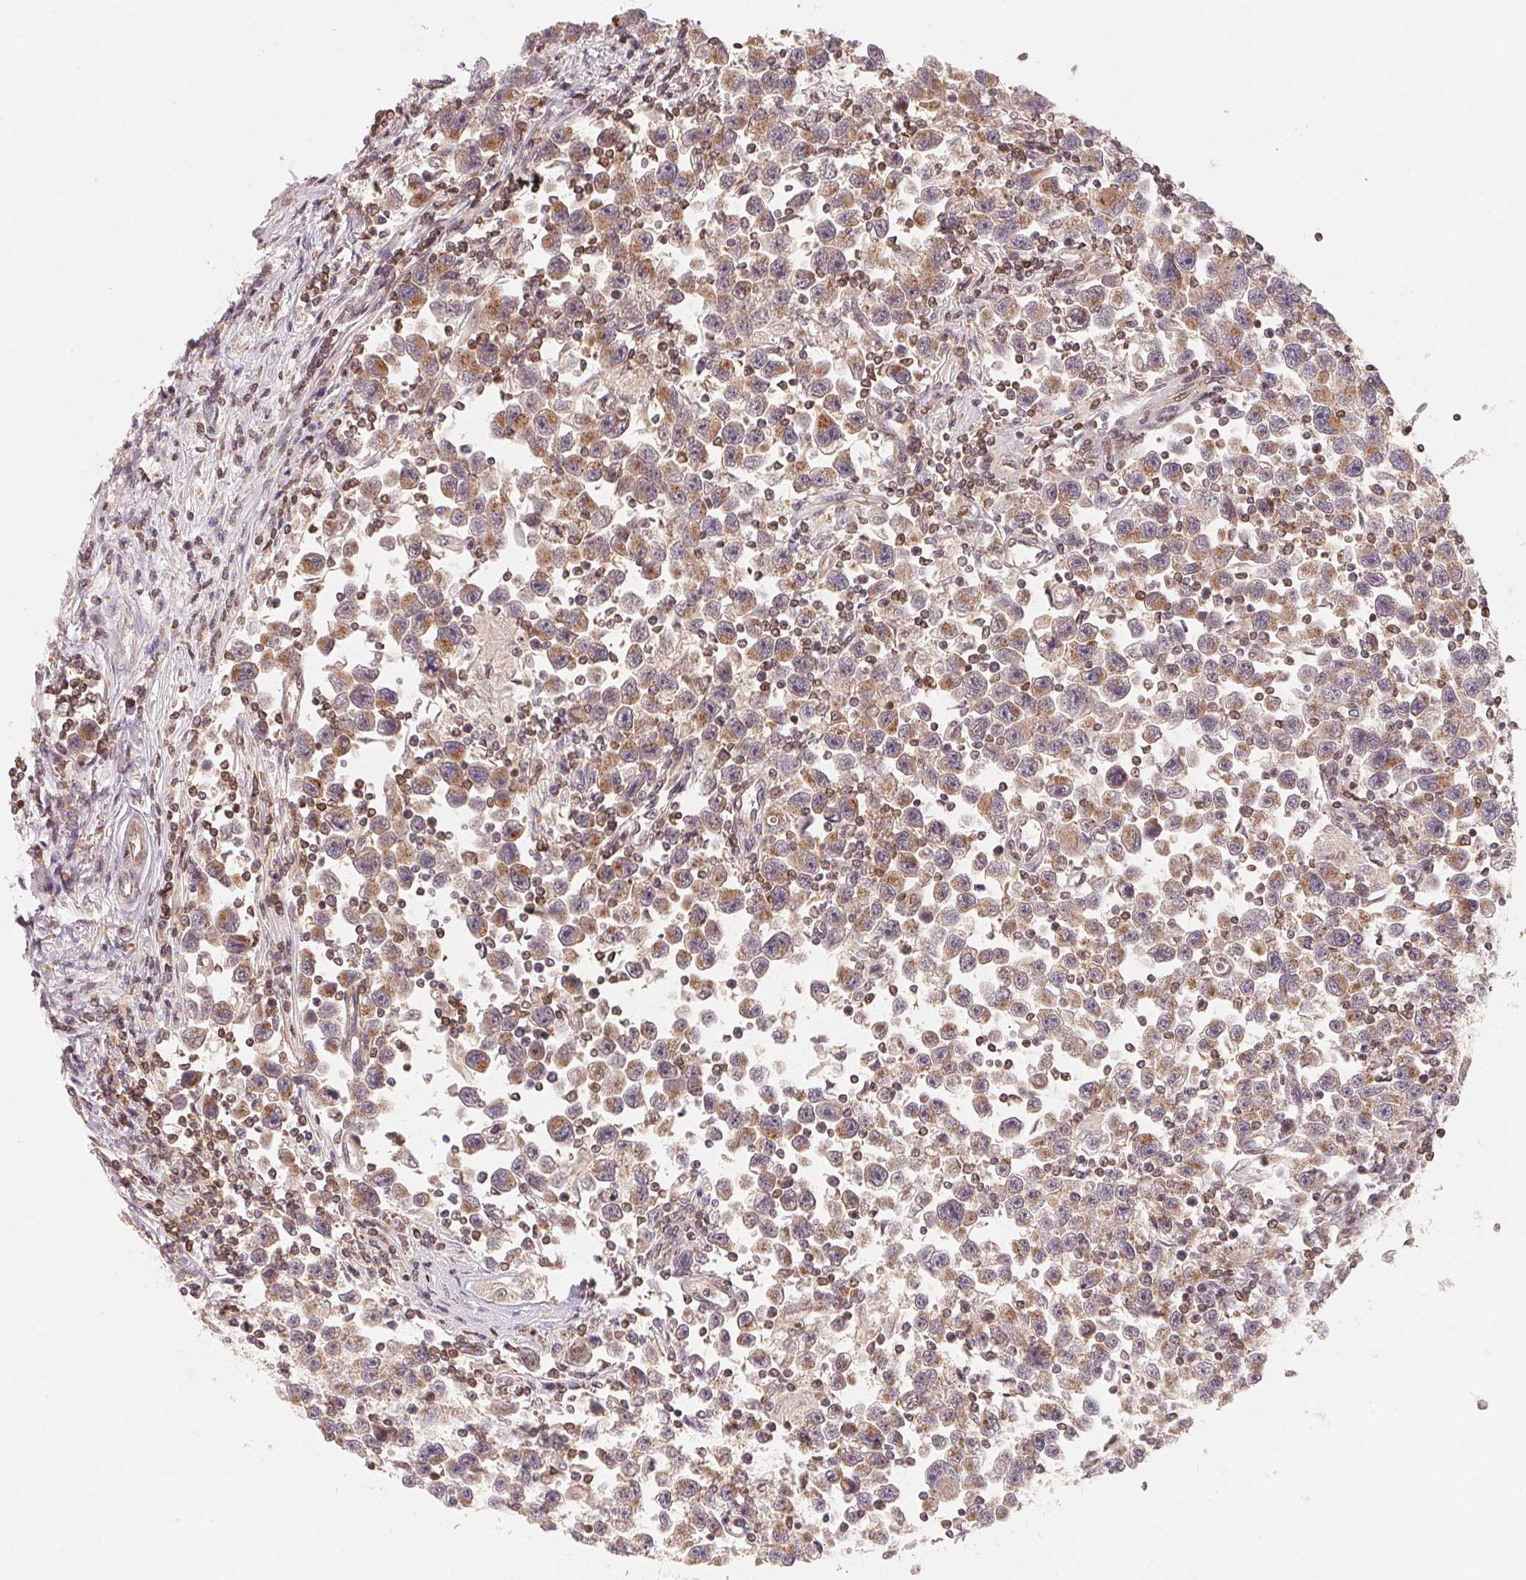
{"staining": {"intensity": "moderate", "quantity": ">75%", "location": "cytoplasmic/membranous"}, "tissue": "testis cancer", "cell_type": "Tumor cells", "image_type": "cancer", "snomed": [{"axis": "morphology", "description": "Seminoma, NOS"}, {"axis": "topography", "description": "Testis"}], "caption": "Human testis seminoma stained for a protein (brown) shows moderate cytoplasmic/membranous positive expression in about >75% of tumor cells.", "gene": "CCDC102B", "patient": {"sex": "male", "age": 31}}